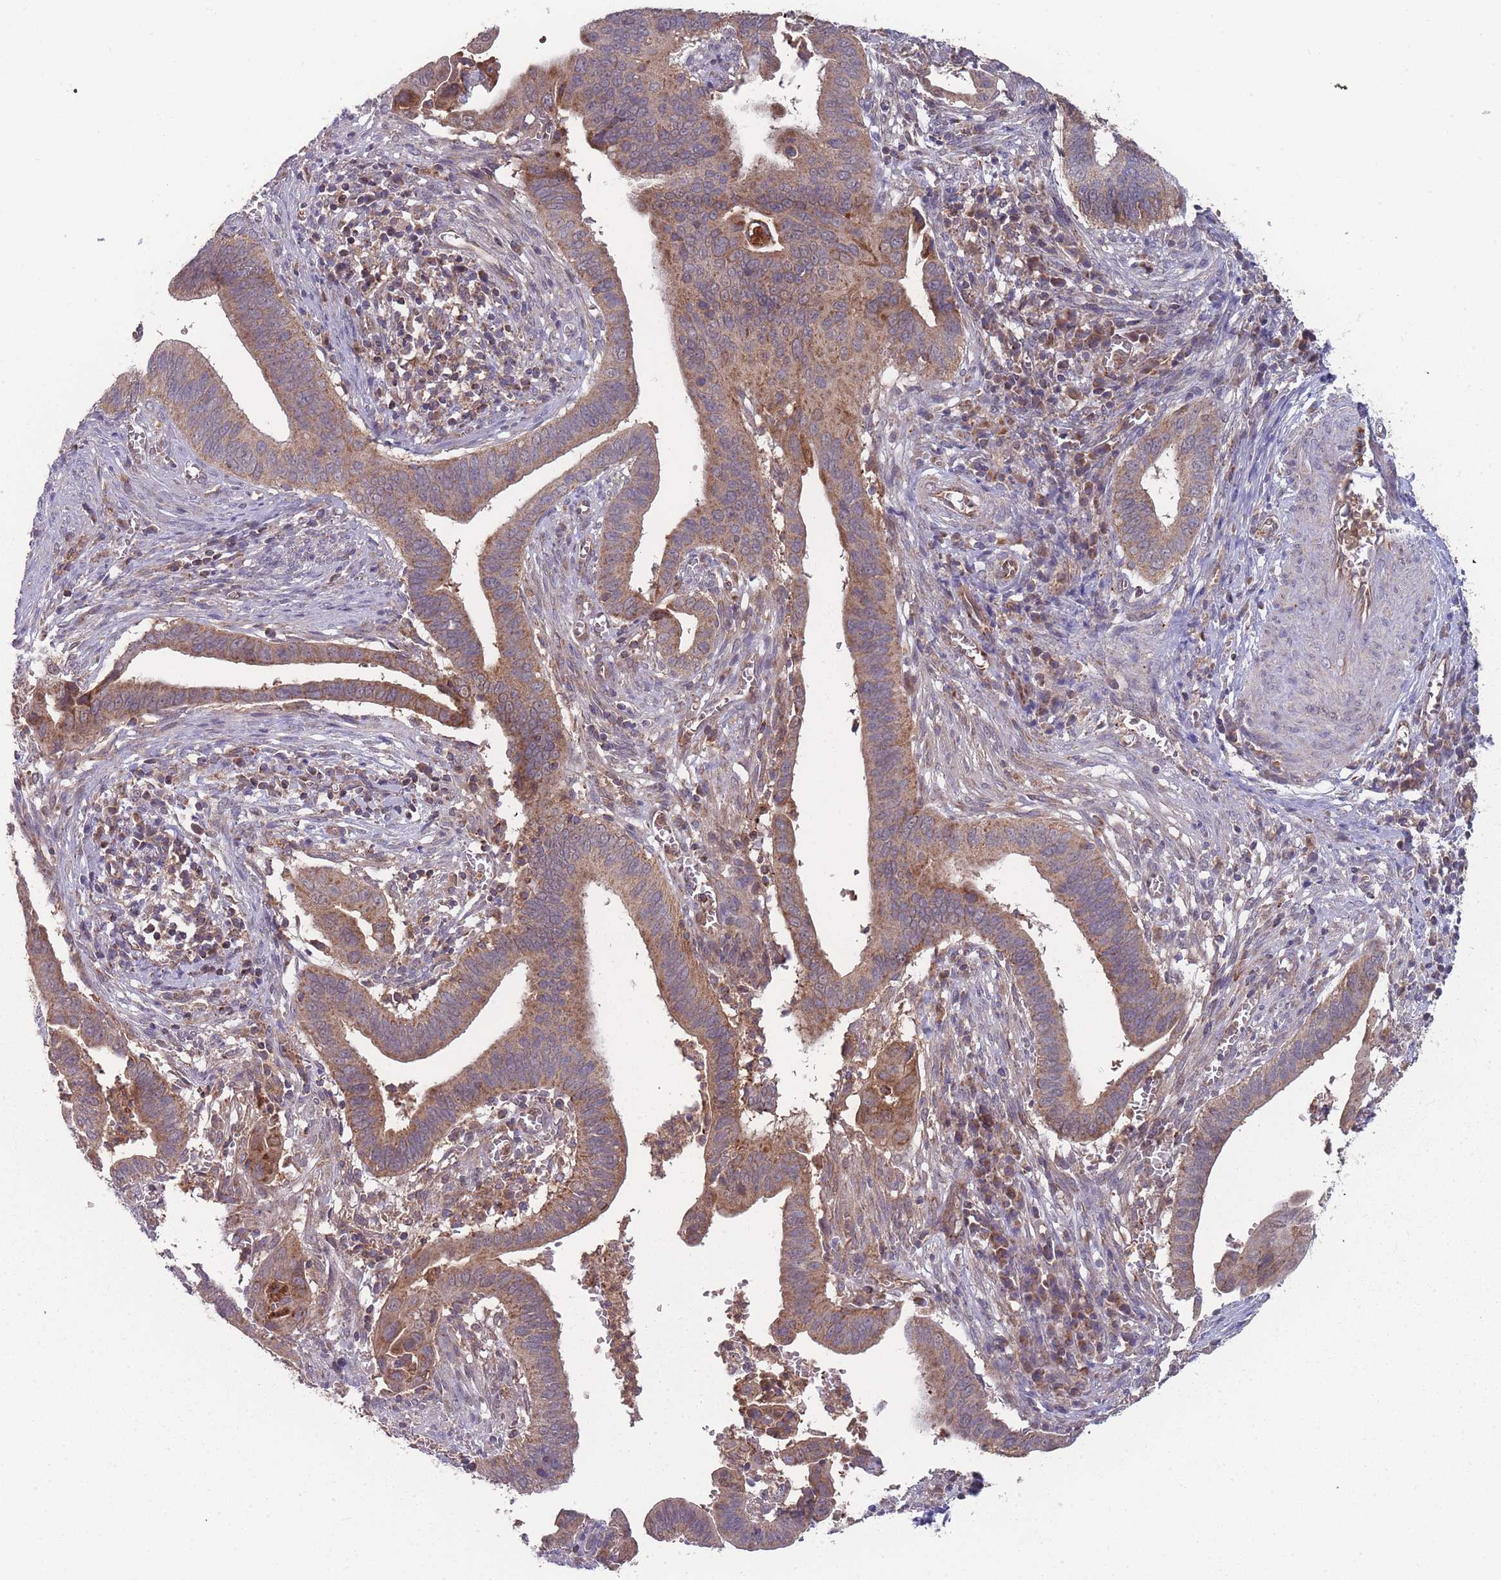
{"staining": {"intensity": "moderate", "quantity": ">75%", "location": "cytoplasmic/membranous"}, "tissue": "cervical cancer", "cell_type": "Tumor cells", "image_type": "cancer", "snomed": [{"axis": "morphology", "description": "Adenocarcinoma, NOS"}, {"axis": "topography", "description": "Cervix"}], "caption": "Cervical adenocarcinoma stained with immunohistochemistry demonstrates moderate cytoplasmic/membranous expression in approximately >75% of tumor cells.", "gene": "SLC35B4", "patient": {"sex": "female", "age": 42}}